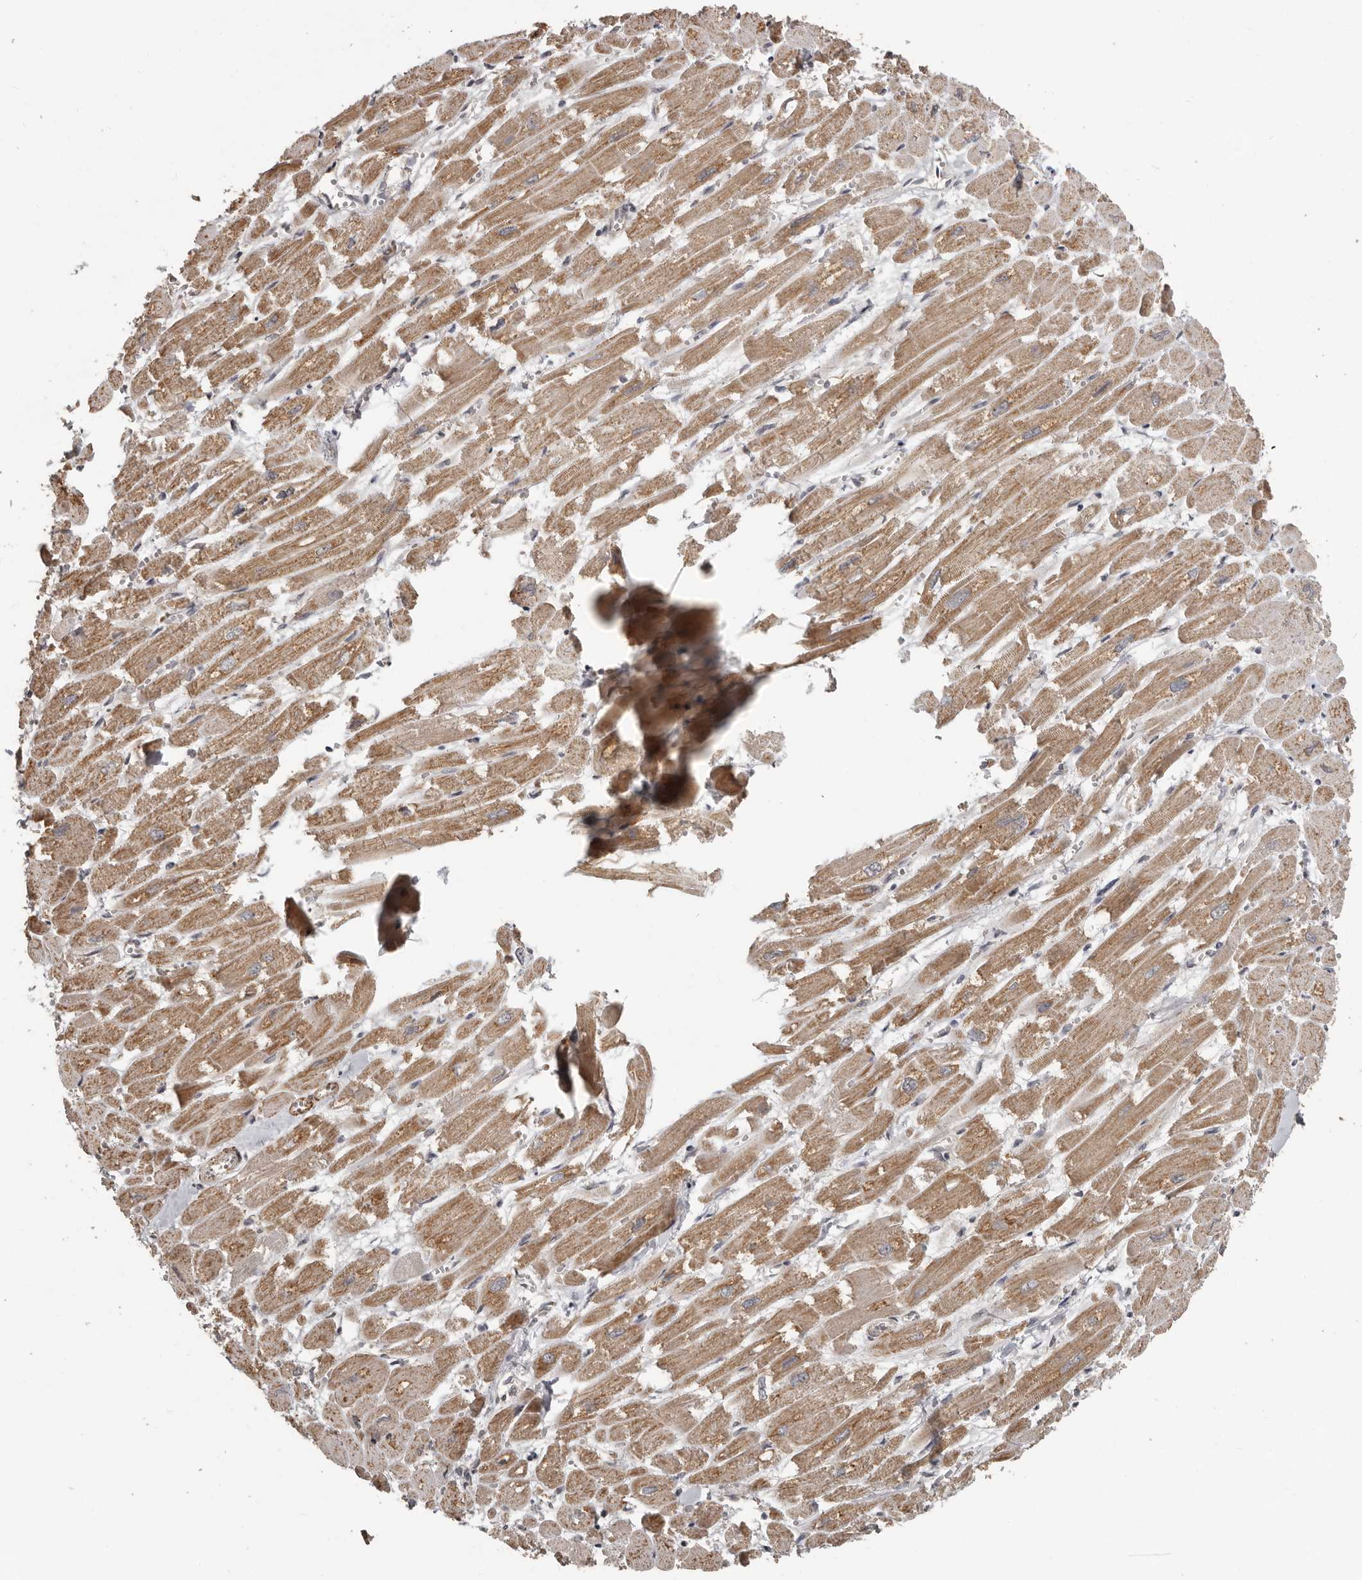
{"staining": {"intensity": "moderate", "quantity": ">75%", "location": "cytoplasmic/membranous"}, "tissue": "heart muscle", "cell_type": "Cardiomyocytes", "image_type": "normal", "snomed": [{"axis": "morphology", "description": "Normal tissue, NOS"}, {"axis": "topography", "description": "Heart"}], "caption": "Immunohistochemical staining of unremarkable human heart muscle shows moderate cytoplasmic/membranous protein staining in approximately >75% of cardiomyocytes.", "gene": "ZFP14", "patient": {"sex": "male", "age": 54}}